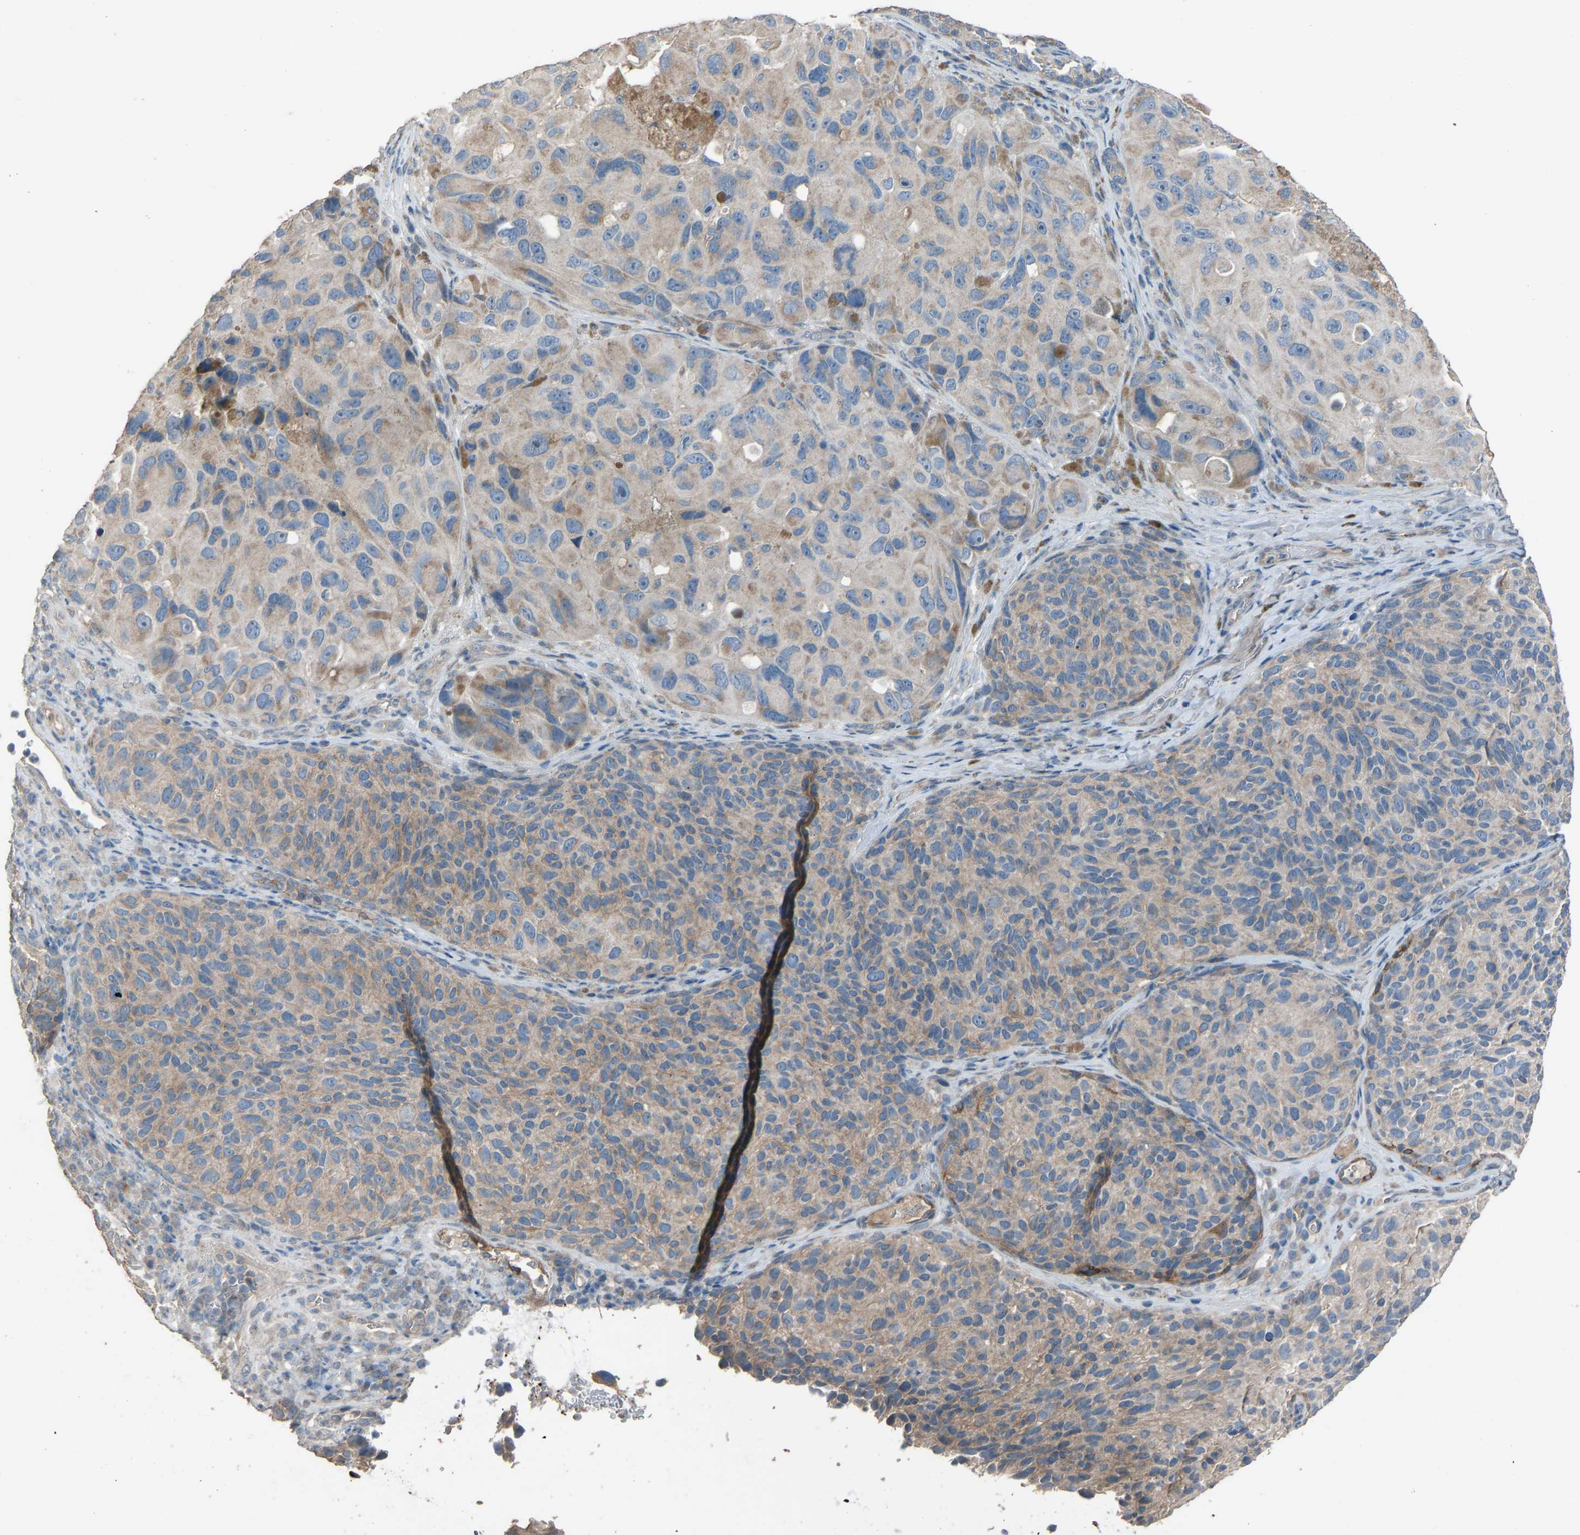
{"staining": {"intensity": "weak", "quantity": ">75%", "location": "cytoplasmic/membranous"}, "tissue": "melanoma", "cell_type": "Tumor cells", "image_type": "cancer", "snomed": [{"axis": "morphology", "description": "Malignant melanoma, NOS"}, {"axis": "topography", "description": "Skin"}], "caption": "Tumor cells demonstrate low levels of weak cytoplasmic/membranous positivity in about >75% of cells in human malignant melanoma.", "gene": "TGFBR3", "patient": {"sex": "female", "age": 73}}